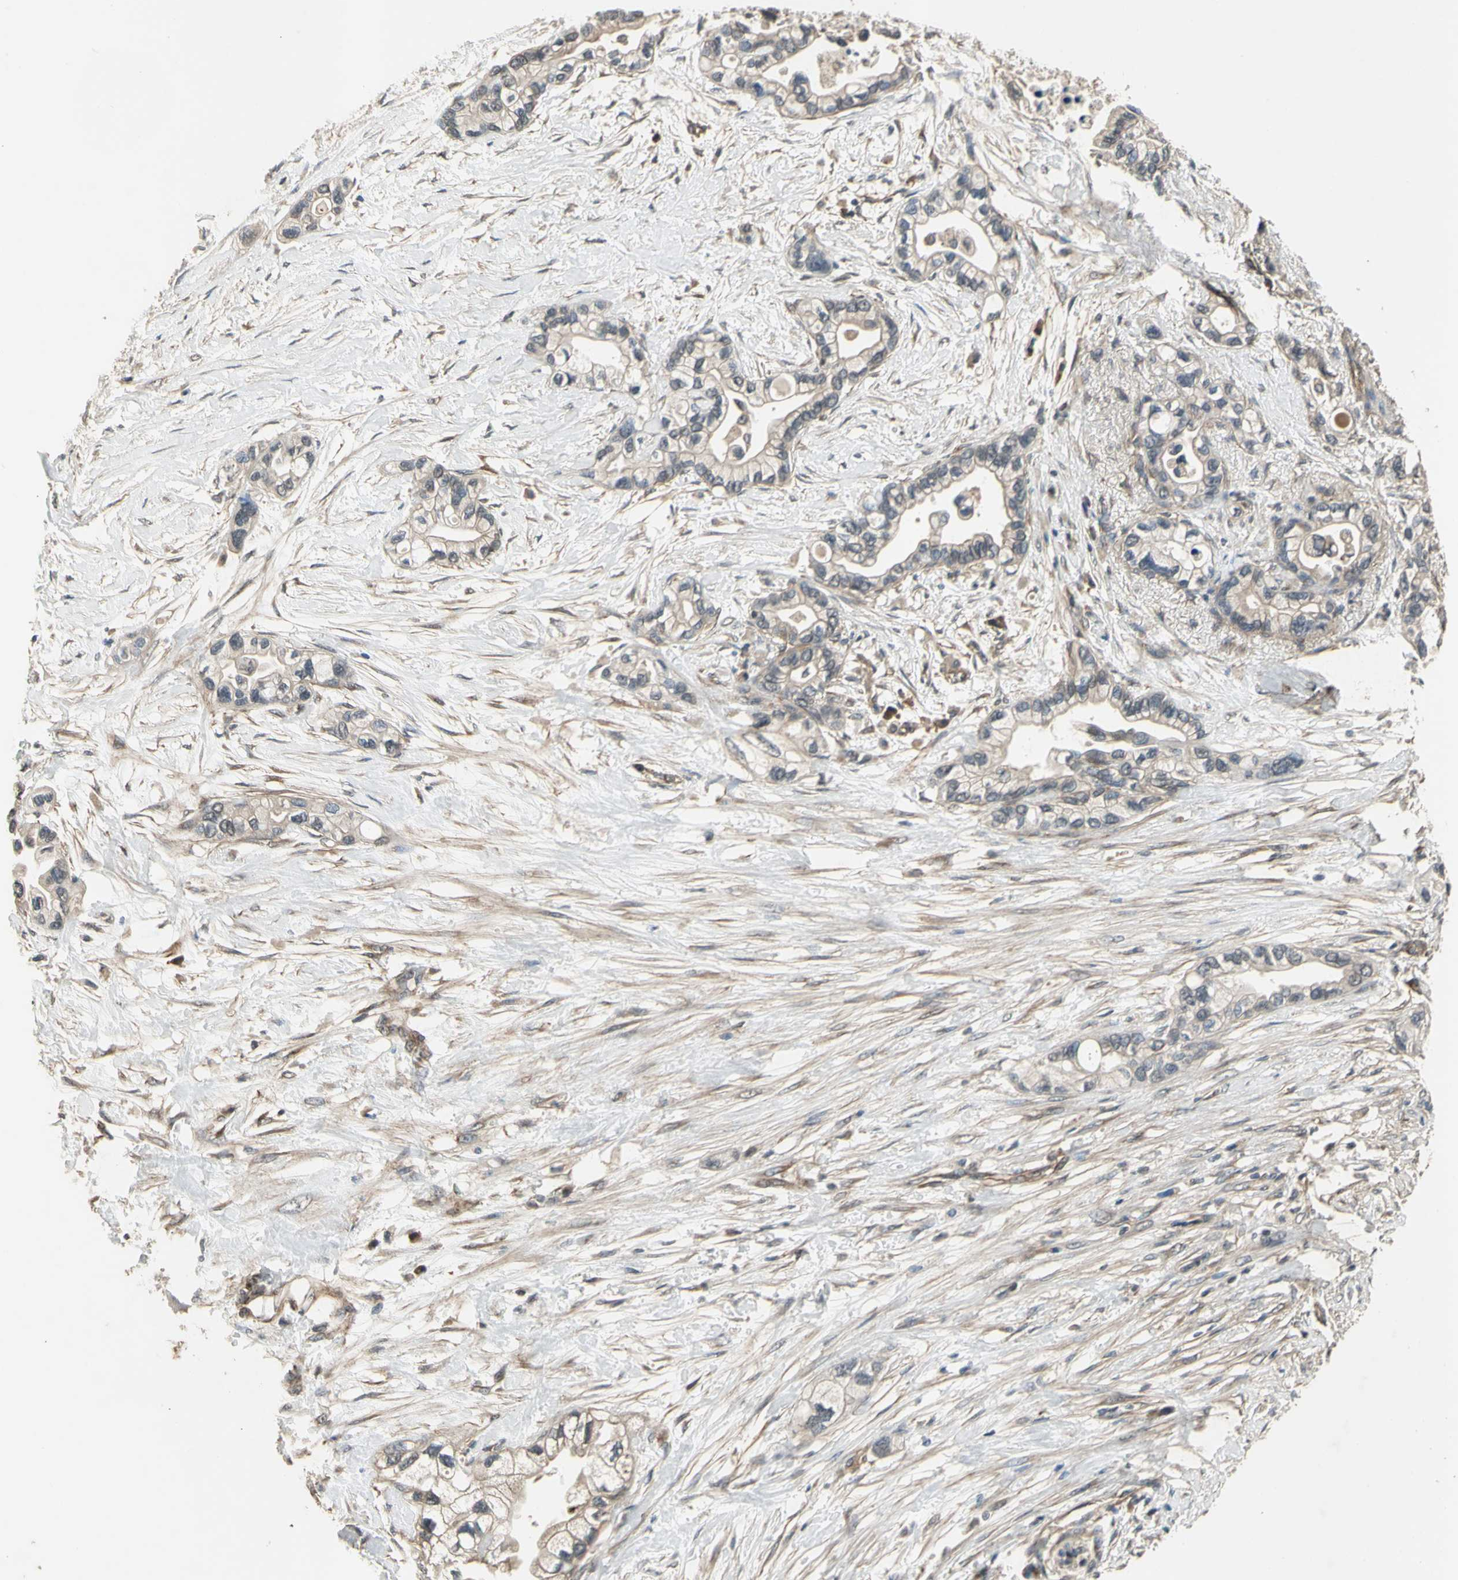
{"staining": {"intensity": "negative", "quantity": "none", "location": "none"}, "tissue": "pancreatic cancer", "cell_type": "Tumor cells", "image_type": "cancer", "snomed": [{"axis": "morphology", "description": "Adenocarcinoma, NOS"}, {"axis": "topography", "description": "Pancreas"}], "caption": "DAB (3,3'-diaminobenzidine) immunohistochemical staining of pancreatic cancer demonstrates no significant staining in tumor cells. The staining was performed using DAB to visualize the protein expression in brown, while the nuclei were stained in blue with hematoxylin (Magnification: 20x).", "gene": "EFNB2", "patient": {"sex": "female", "age": 77}}